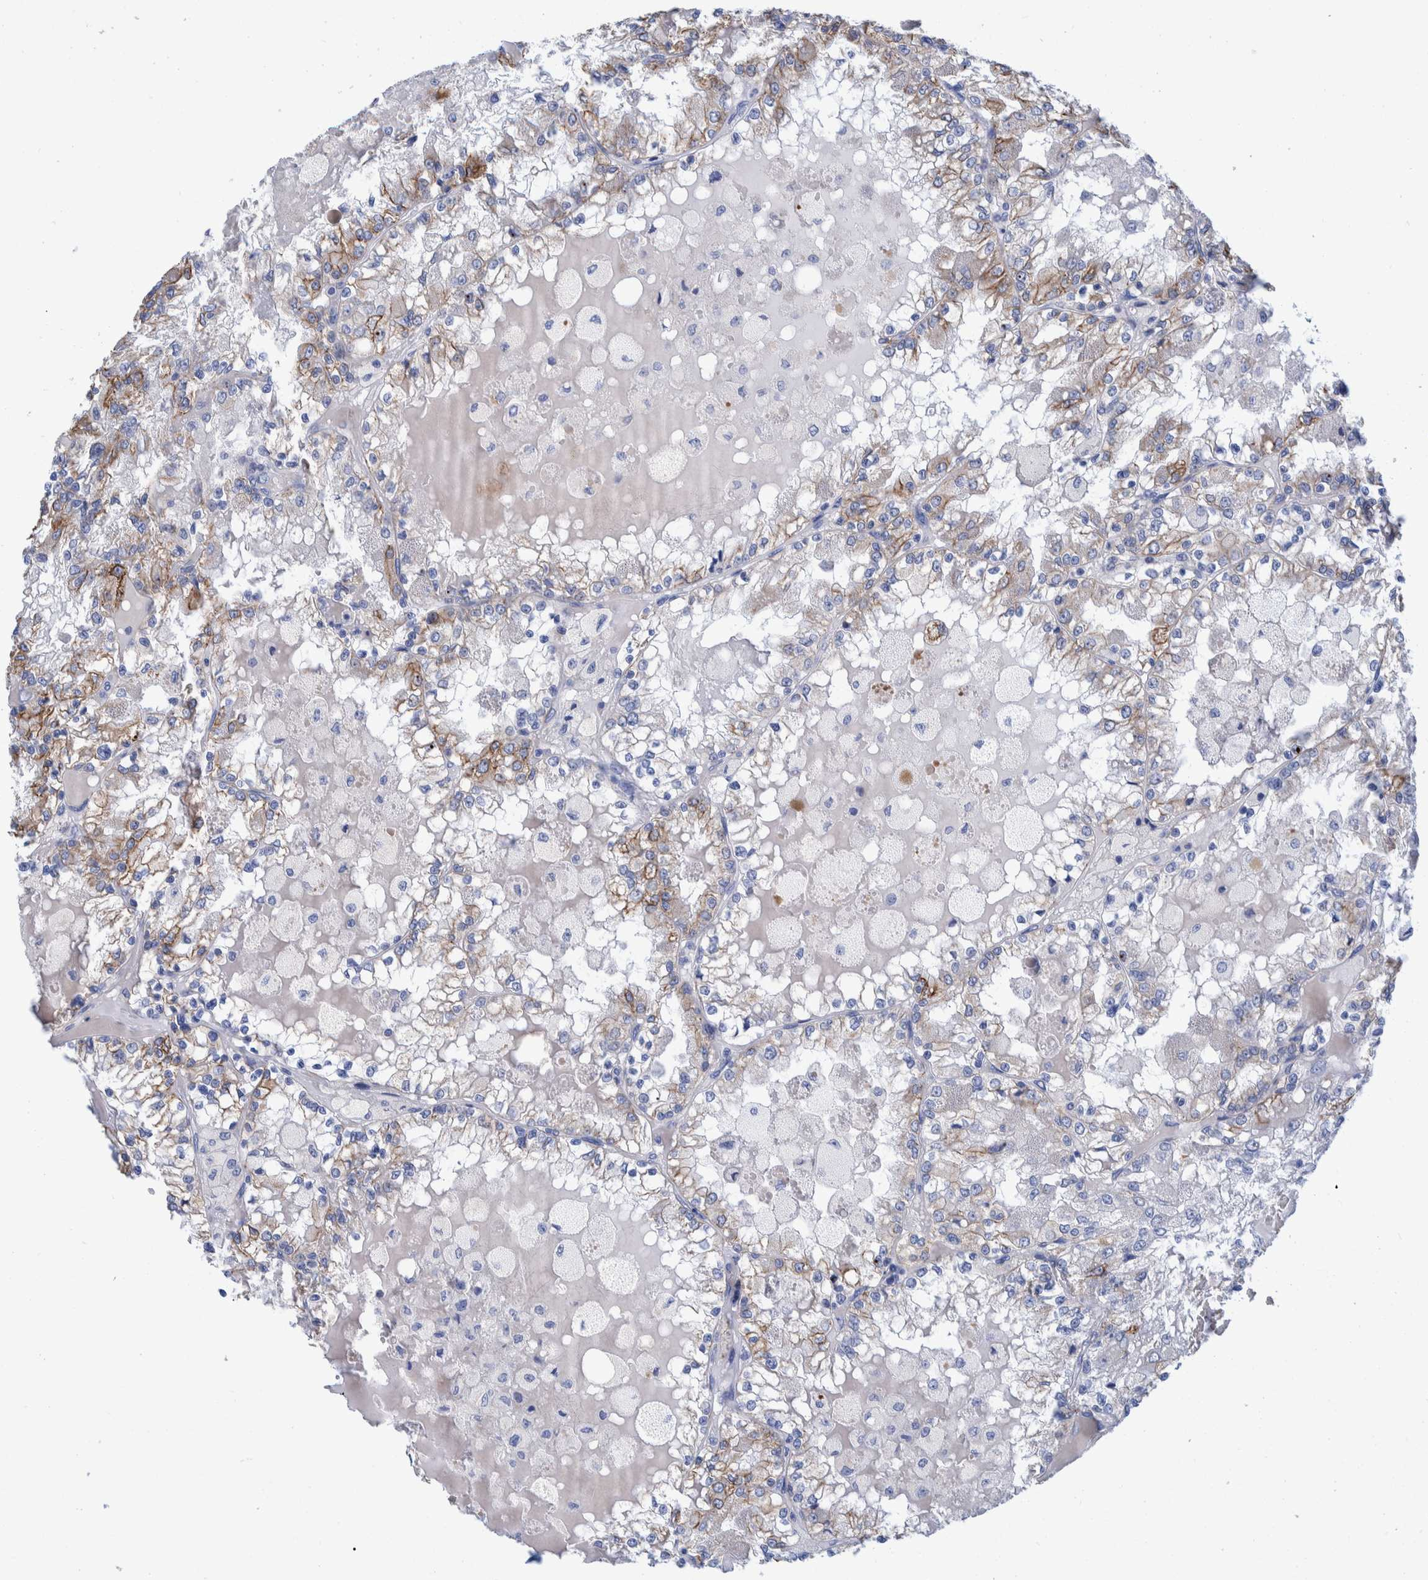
{"staining": {"intensity": "moderate", "quantity": "25%-75%", "location": "cytoplasmic/membranous"}, "tissue": "renal cancer", "cell_type": "Tumor cells", "image_type": "cancer", "snomed": [{"axis": "morphology", "description": "Adenocarcinoma, NOS"}, {"axis": "topography", "description": "Kidney"}], "caption": "Brown immunohistochemical staining in human adenocarcinoma (renal) exhibits moderate cytoplasmic/membranous expression in about 25%-75% of tumor cells. The staining was performed using DAB, with brown indicating positive protein expression. Nuclei are stained blue with hematoxylin.", "gene": "MKS1", "patient": {"sex": "female", "age": 56}}